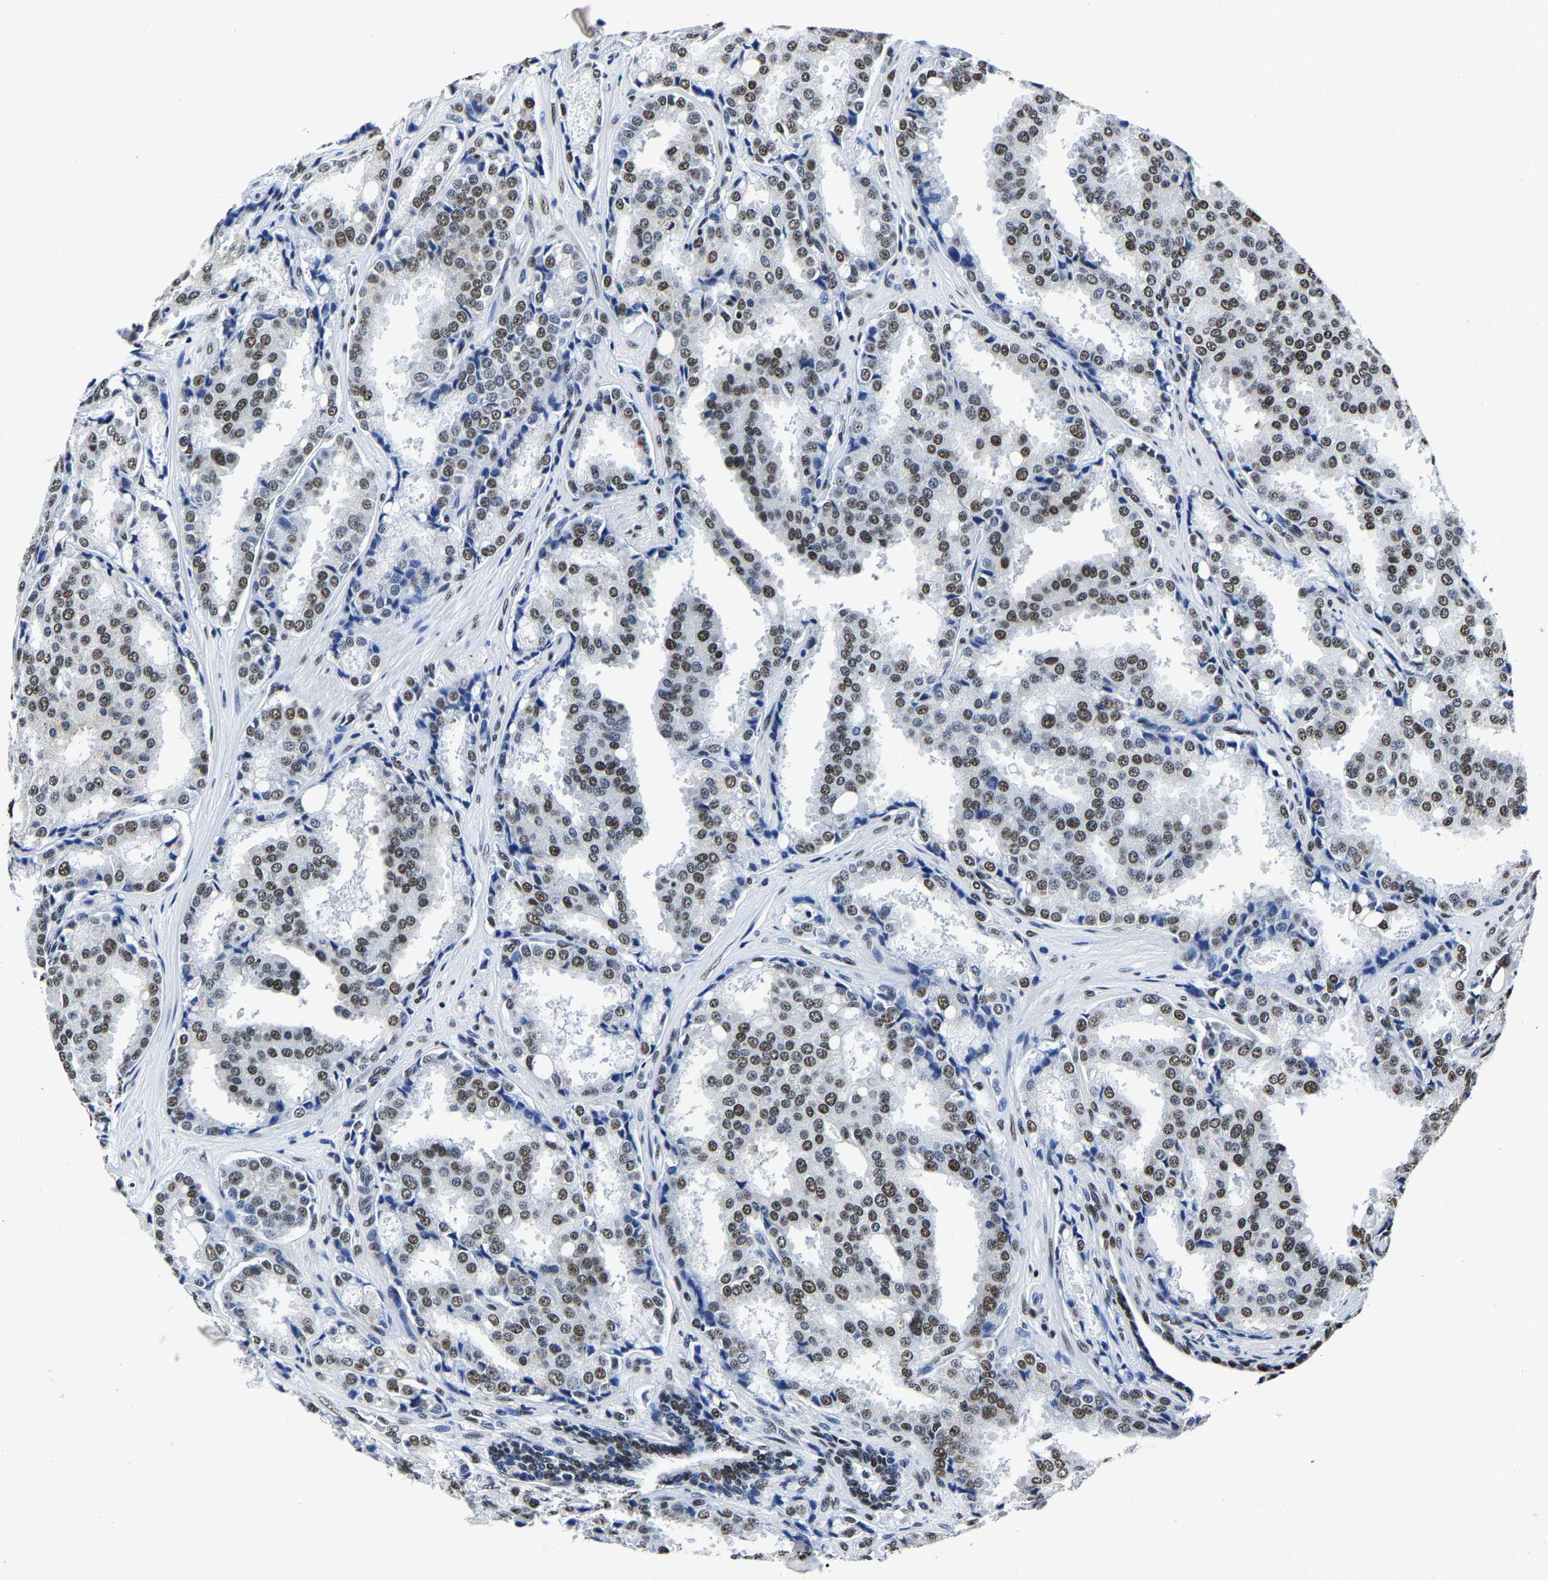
{"staining": {"intensity": "moderate", "quantity": ">75%", "location": "nuclear"}, "tissue": "prostate cancer", "cell_type": "Tumor cells", "image_type": "cancer", "snomed": [{"axis": "morphology", "description": "Adenocarcinoma, High grade"}, {"axis": "topography", "description": "Prostate"}], "caption": "Prostate high-grade adenocarcinoma stained for a protein demonstrates moderate nuclear positivity in tumor cells.", "gene": "RBM45", "patient": {"sex": "male", "age": 50}}